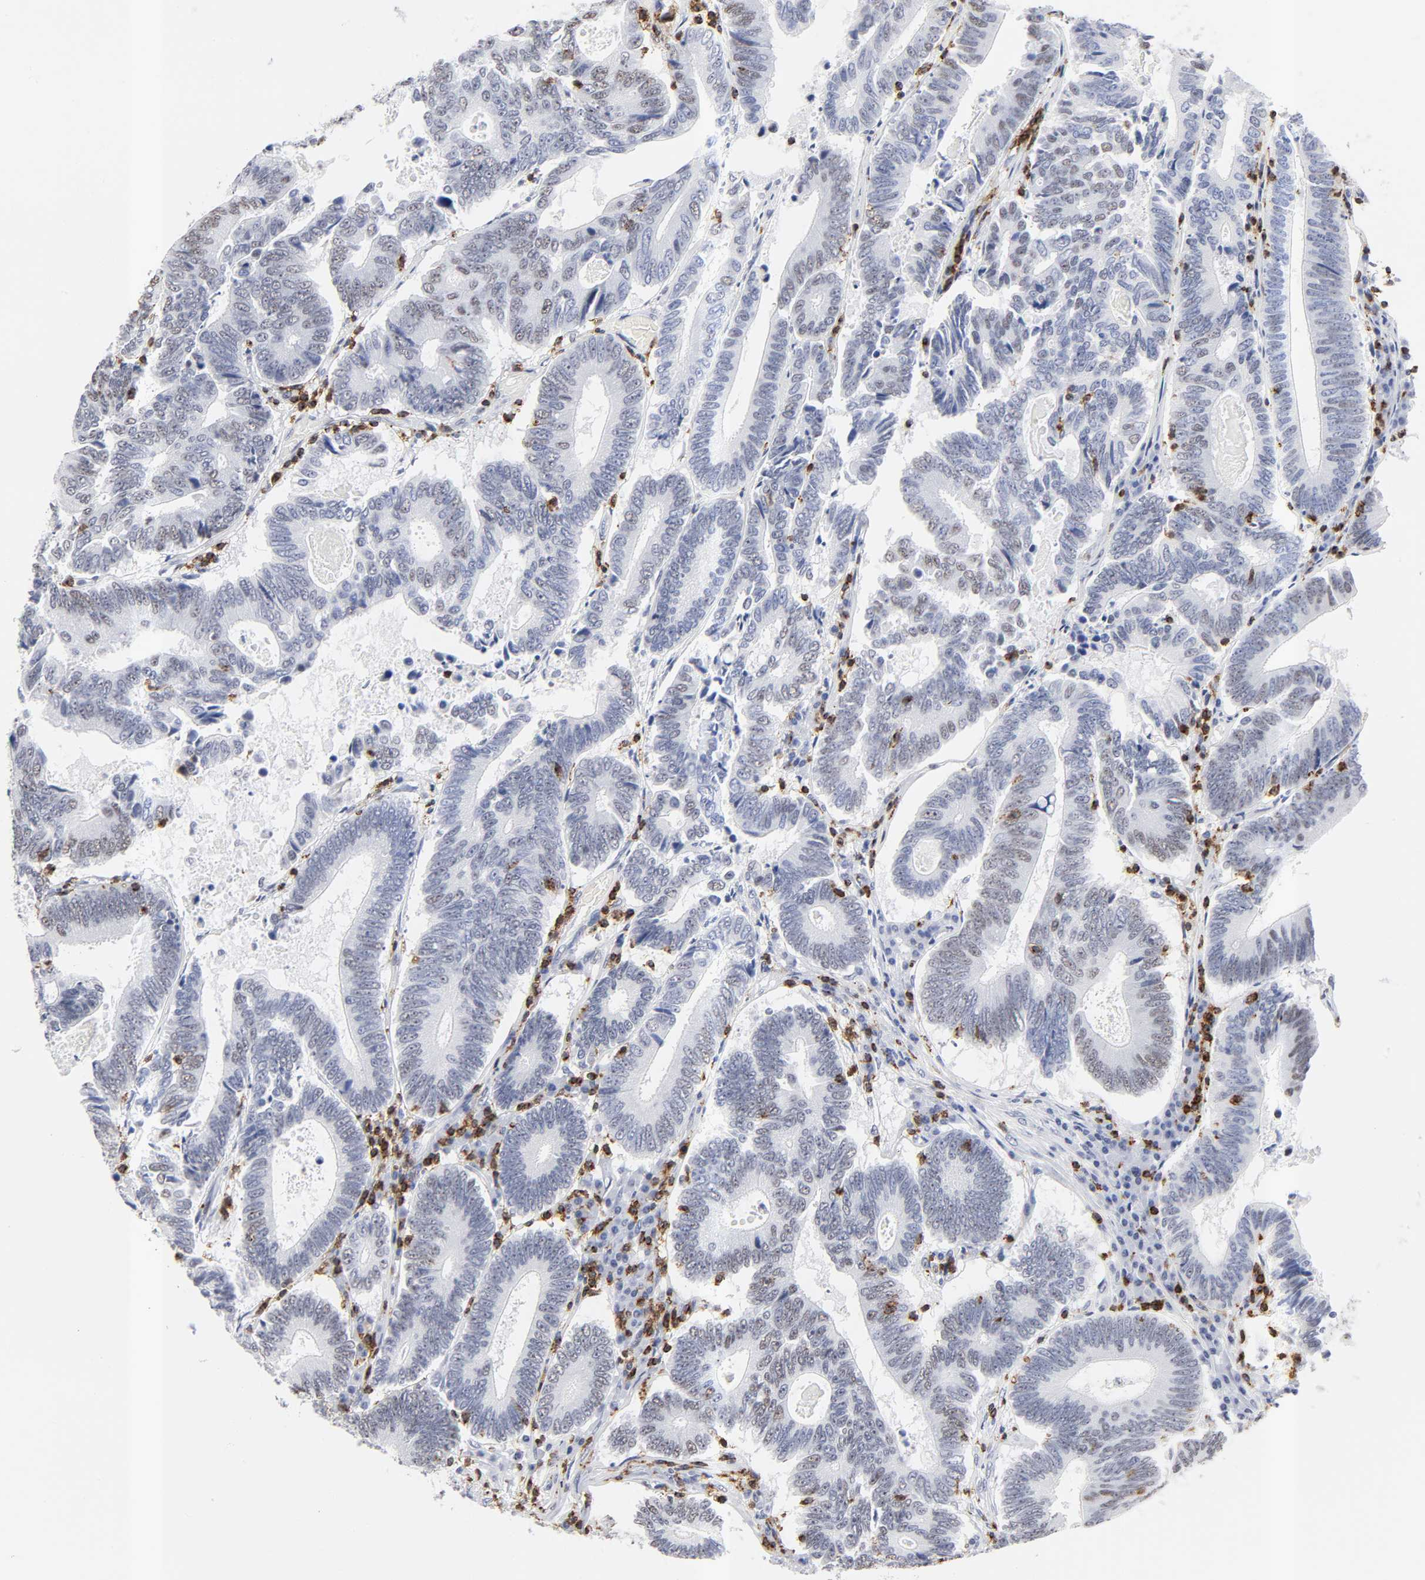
{"staining": {"intensity": "weak", "quantity": "<25%", "location": "nuclear"}, "tissue": "colorectal cancer", "cell_type": "Tumor cells", "image_type": "cancer", "snomed": [{"axis": "morphology", "description": "Adenocarcinoma, NOS"}, {"axis": "topography", "description": "Colon"}], "caption": "Tumor cells show no significant positivity in adenocarcinoma (colorectal).", "gene": "CD2", "patient": {"sex": "female", "age": 78}}